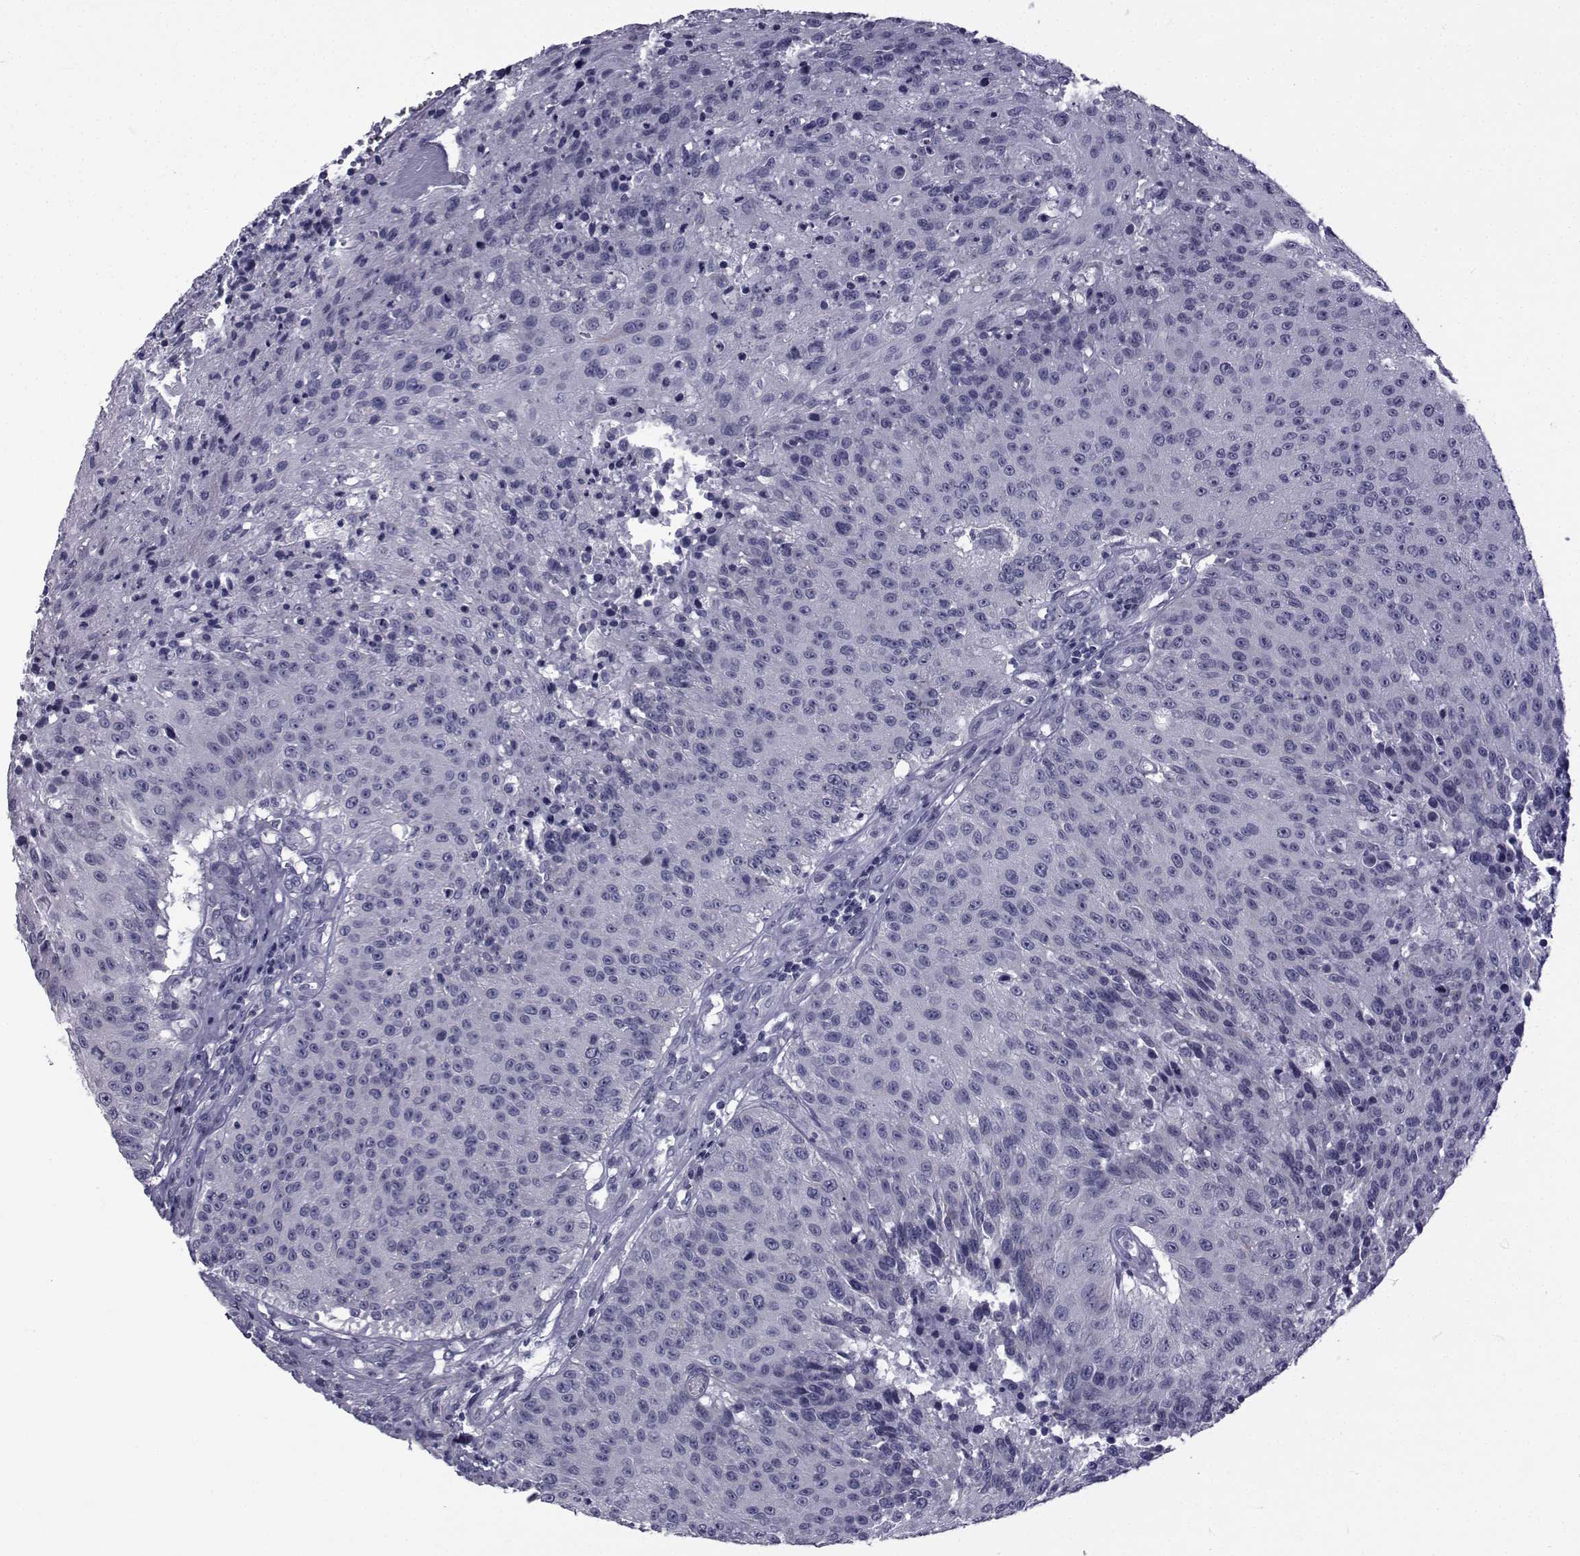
{"staining": {"intensity": "negative", "quantity": "none", "location": "none"}, "tissue": "urothelial cancer", "cell_type": "Tumor cells", "image_type": "cancer", "snomed": [{"axis": "morphology", "description": "Urothelial carcinoma, NOS"}, {"axis": "topography", "description": "Urinary bladder"}], "caption": "A high-resolution micrograph shows IHC staining of urothelial cancer, which displays no significant staining in tumor cells.", "gene": "FDXR", "patient": {"sex": "male", "age": 55}}